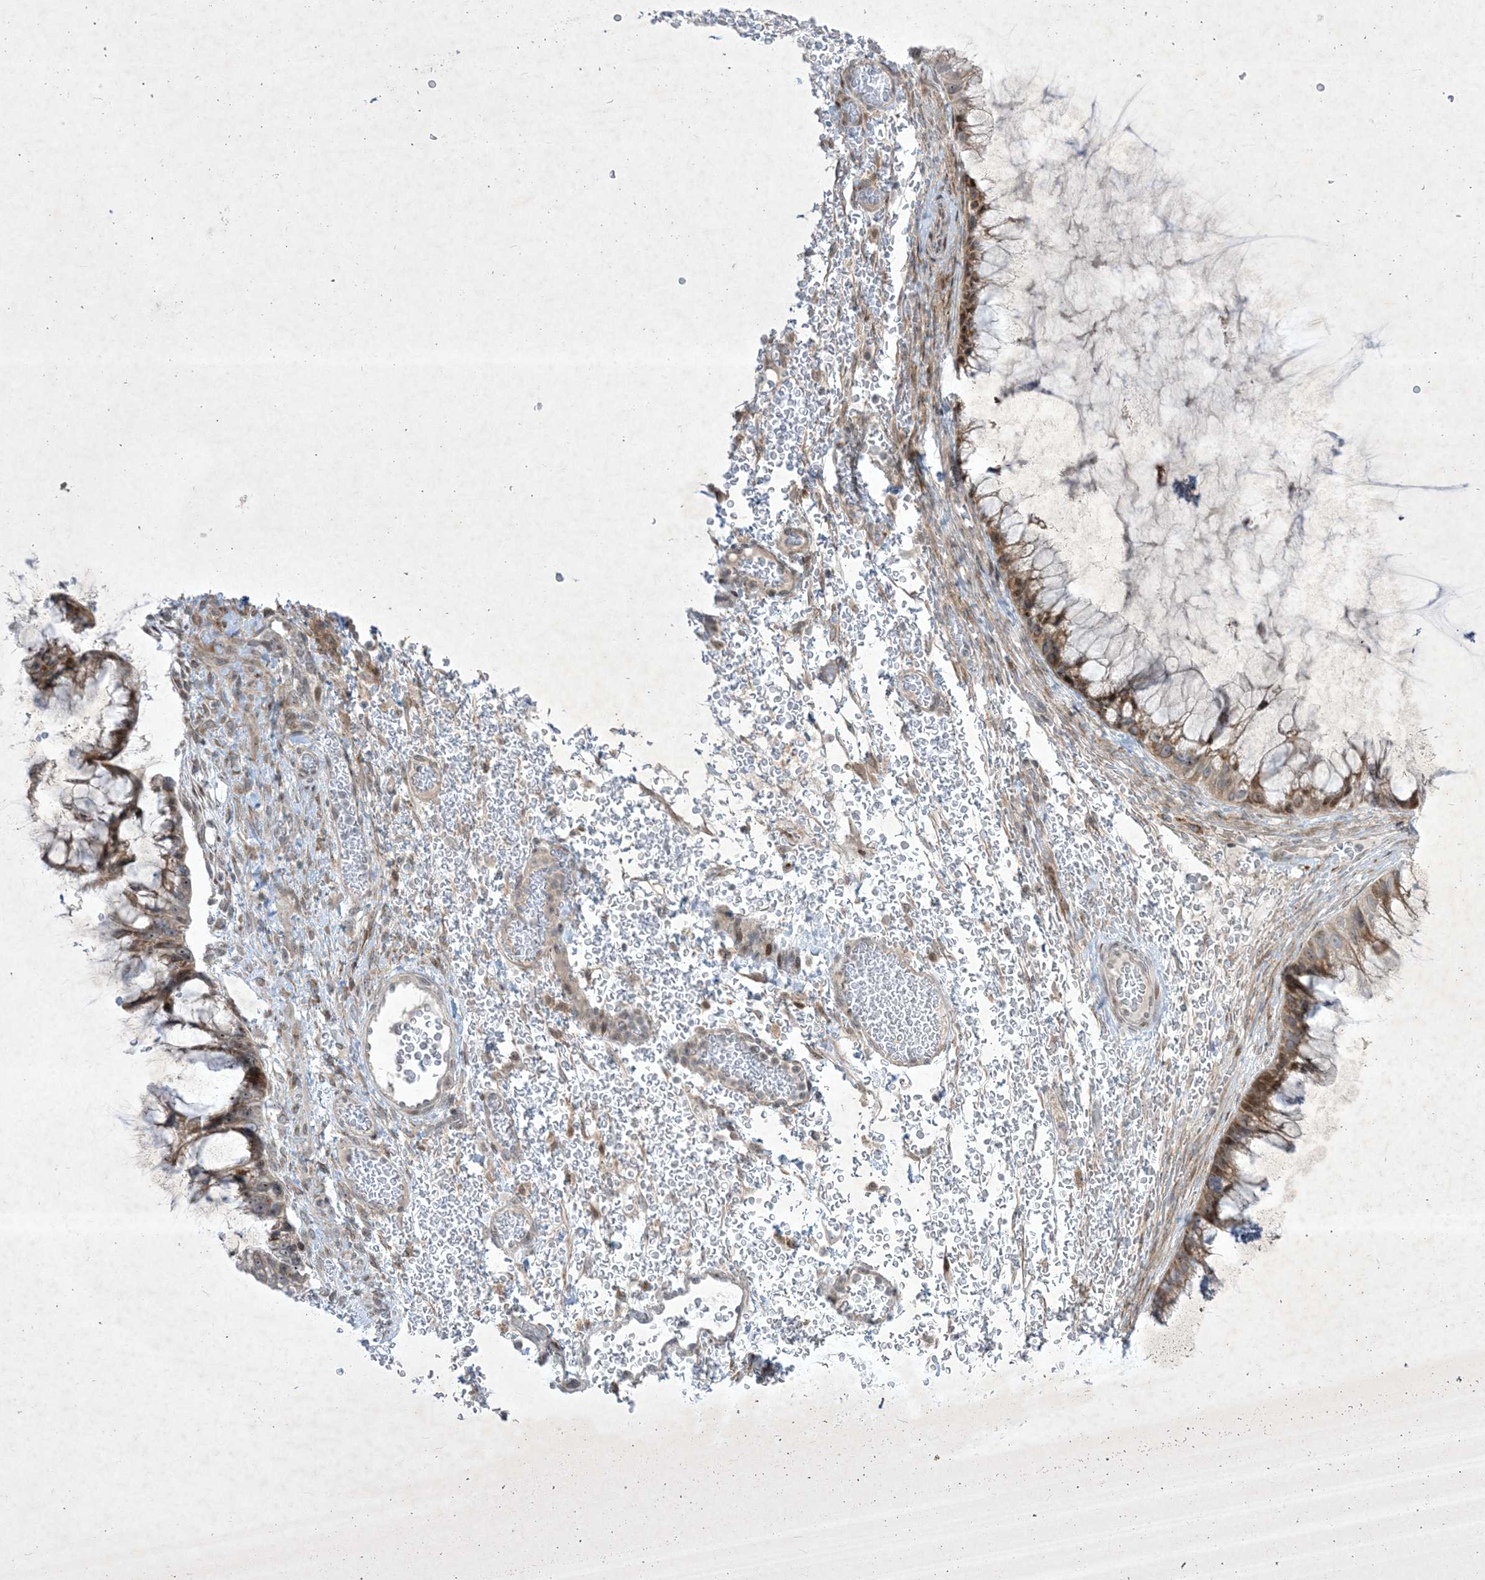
{"staining": {"intensity": "moderate", "quantity": "25%-75%", "location": "cytoplasmic/membranous,nuclear"}, "tissue": "ovarian cancer", "cell_type": "Tumor cells", "image_type": "cancer", "snomed": [{"axis": "morphology", "description": "Cystadenocarcinoma, mucinous, NOS"}, {"axis": "topography", "description": "Ovary"}], "caption": "A medium amount of moderate cytoplasmic/membranous and nuclear positivity is identified in approximately 25%-75% of tumor cells in ovarian cancer (mucinous cystadenocarcinoma) tissue. (DAB (3,3'-diaminobenzidine) IHC with brightfield microscopy, high magnification).", "gene": "SOGA3", "patient": {"sex": "female", "age": 37}}